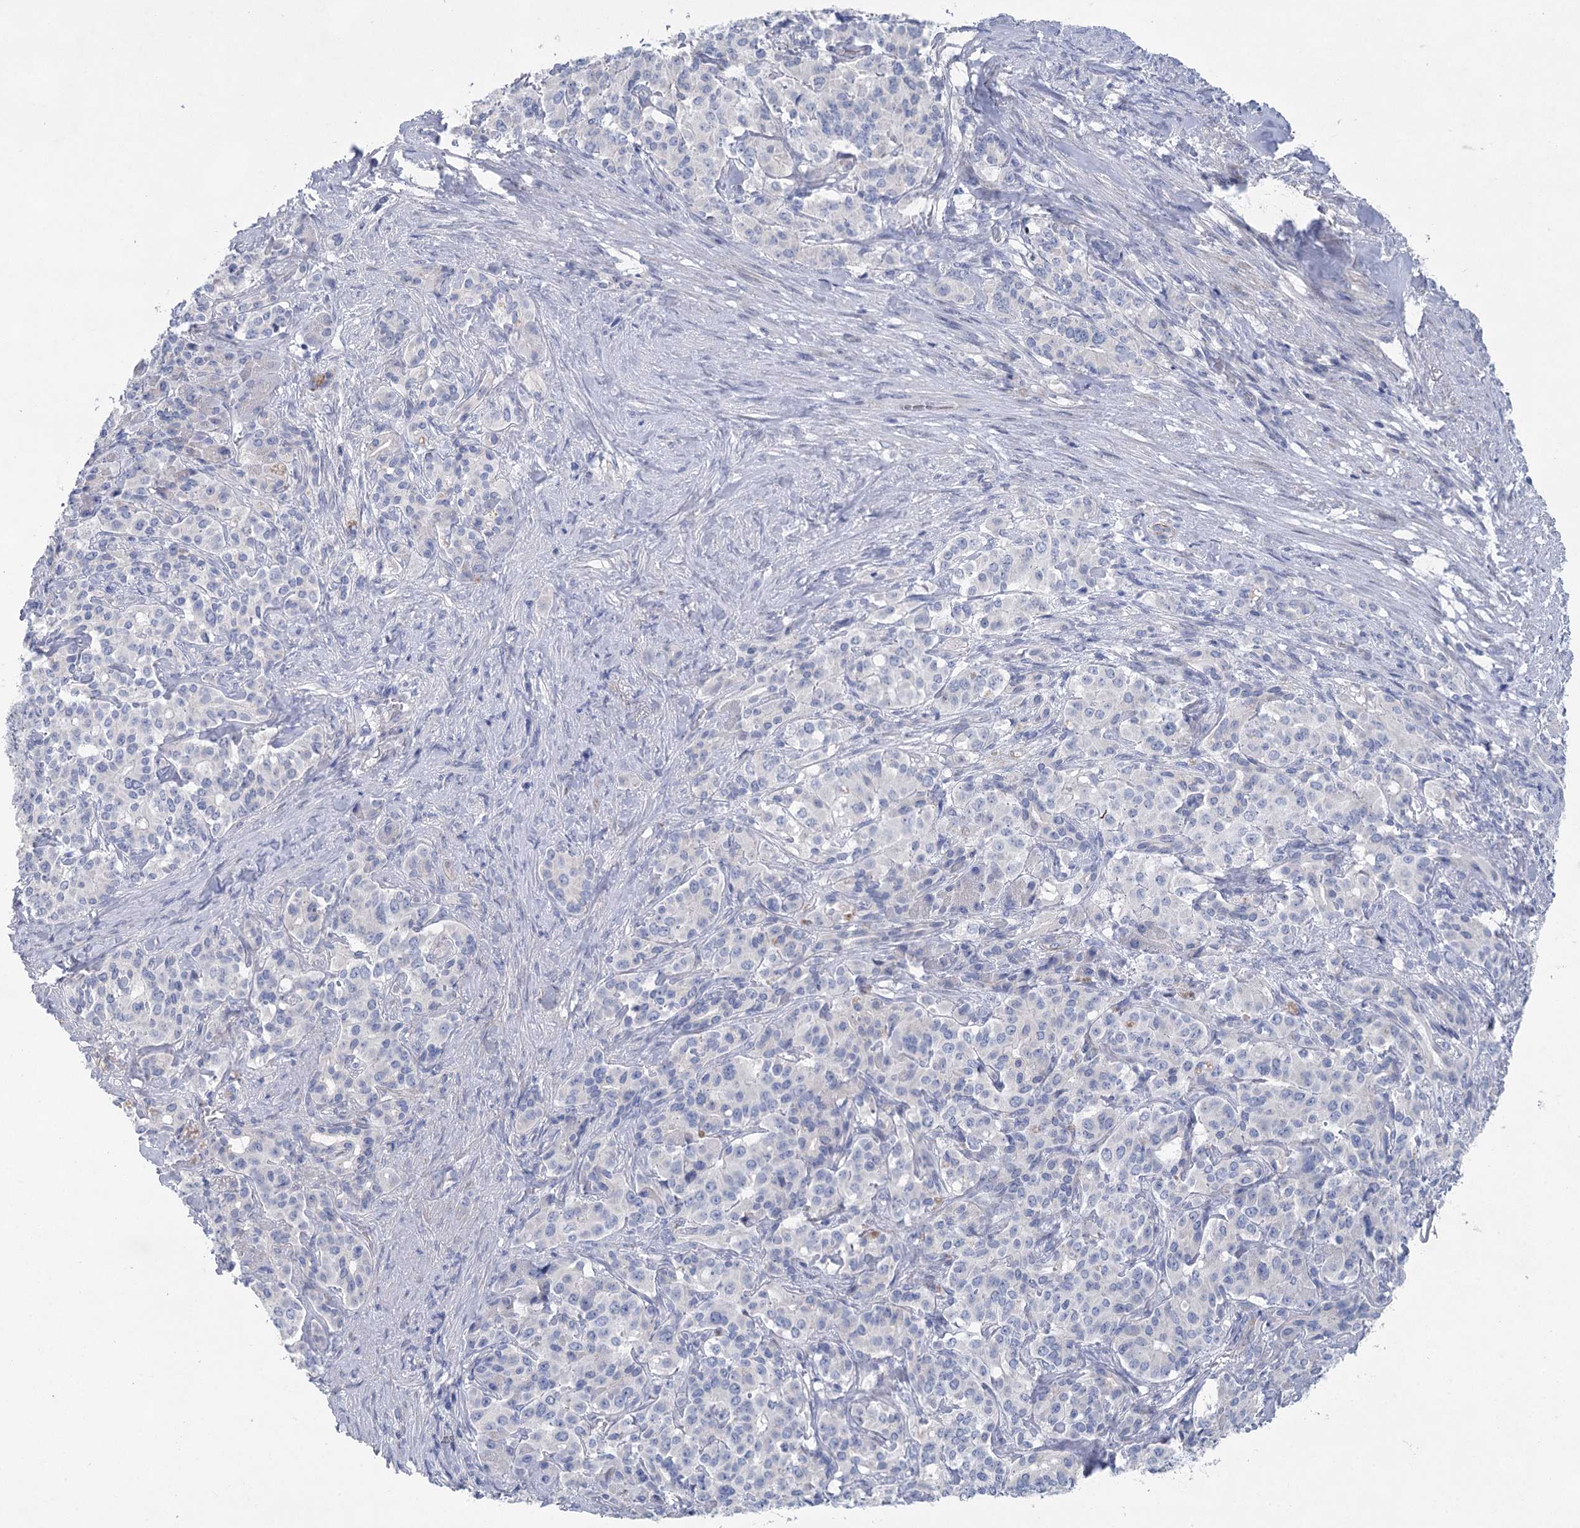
{"staining": {"intensity": "negative", "quantity": "none", "location": "none"}, "tissue": "pancreatic cancer", "cell_type": "Tumor cells", "image_type": "cancer", "snomed": [{"axis": "morphology", "description": "Adenocarcinoma, NOS"}, {"axis": "topography", "description": "Pancreas"}], "caption": "This is an immunohistochemistry micrograph of human adenocarcinoma (pancreatic). There is no staining in tumor cells.", "gene": "WDR74", "patient": {"sex": "female", "age": 74}}